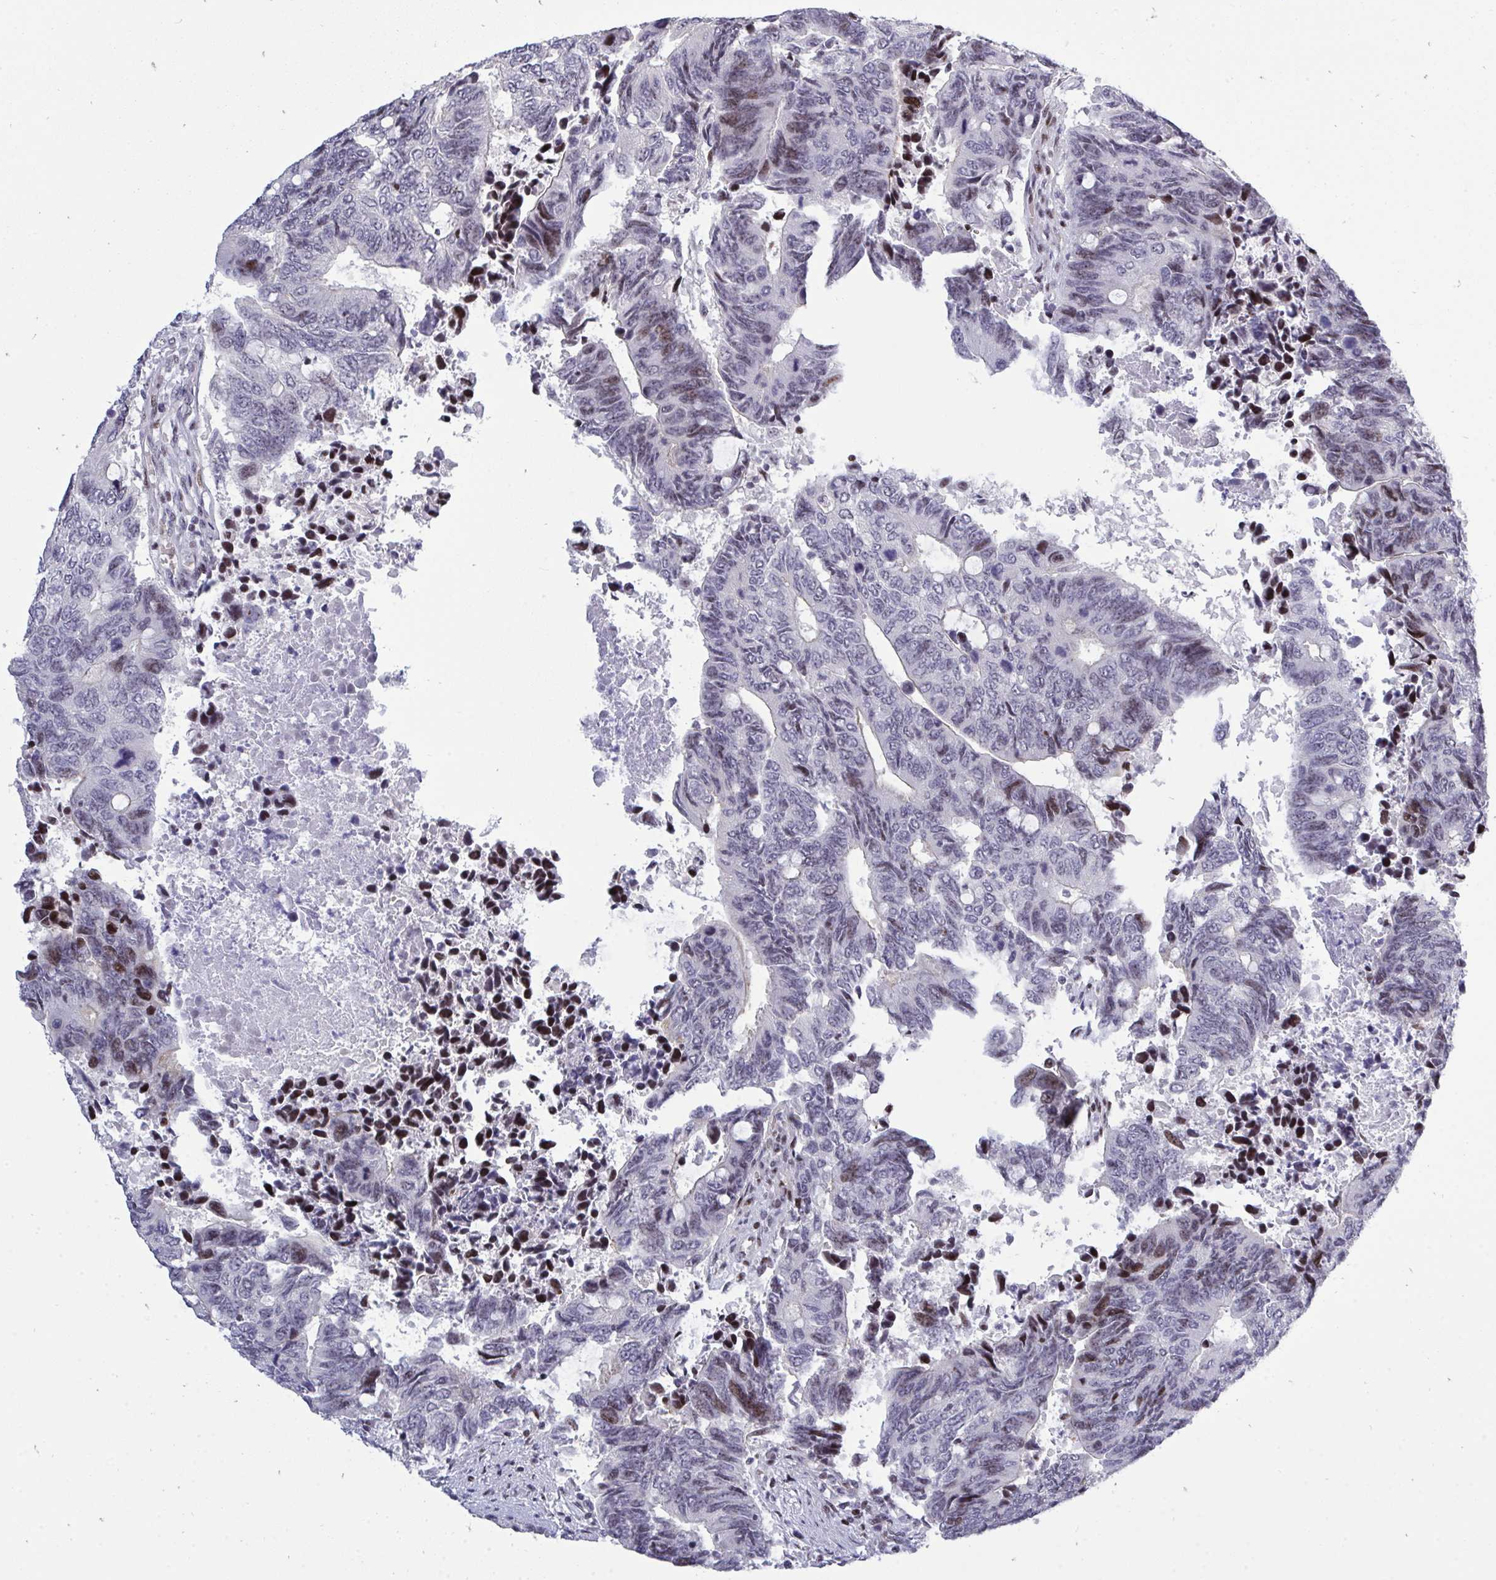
{"staining": {"intensity": "moderate", "quantity": "<25%", "location": "nuclear"}, "tissue": "colorectal cancer", "cell_type": "Tumor cells", "image_type": "cancer", "snomed": [{"axis": "morphology", "description": "Adenocarcinoma, NOS"}, {"axis": "topography", "description": "Colon"}], "caption": "Immunohistochemistry (IHC) (DAB) staining of adenocarcinoma (colorectal) shows moderate nuclear protein staining in approximately <25% of tumor cells.", "gene": "PLPPR3", "patient": {"sex": "male", "age": 87}}